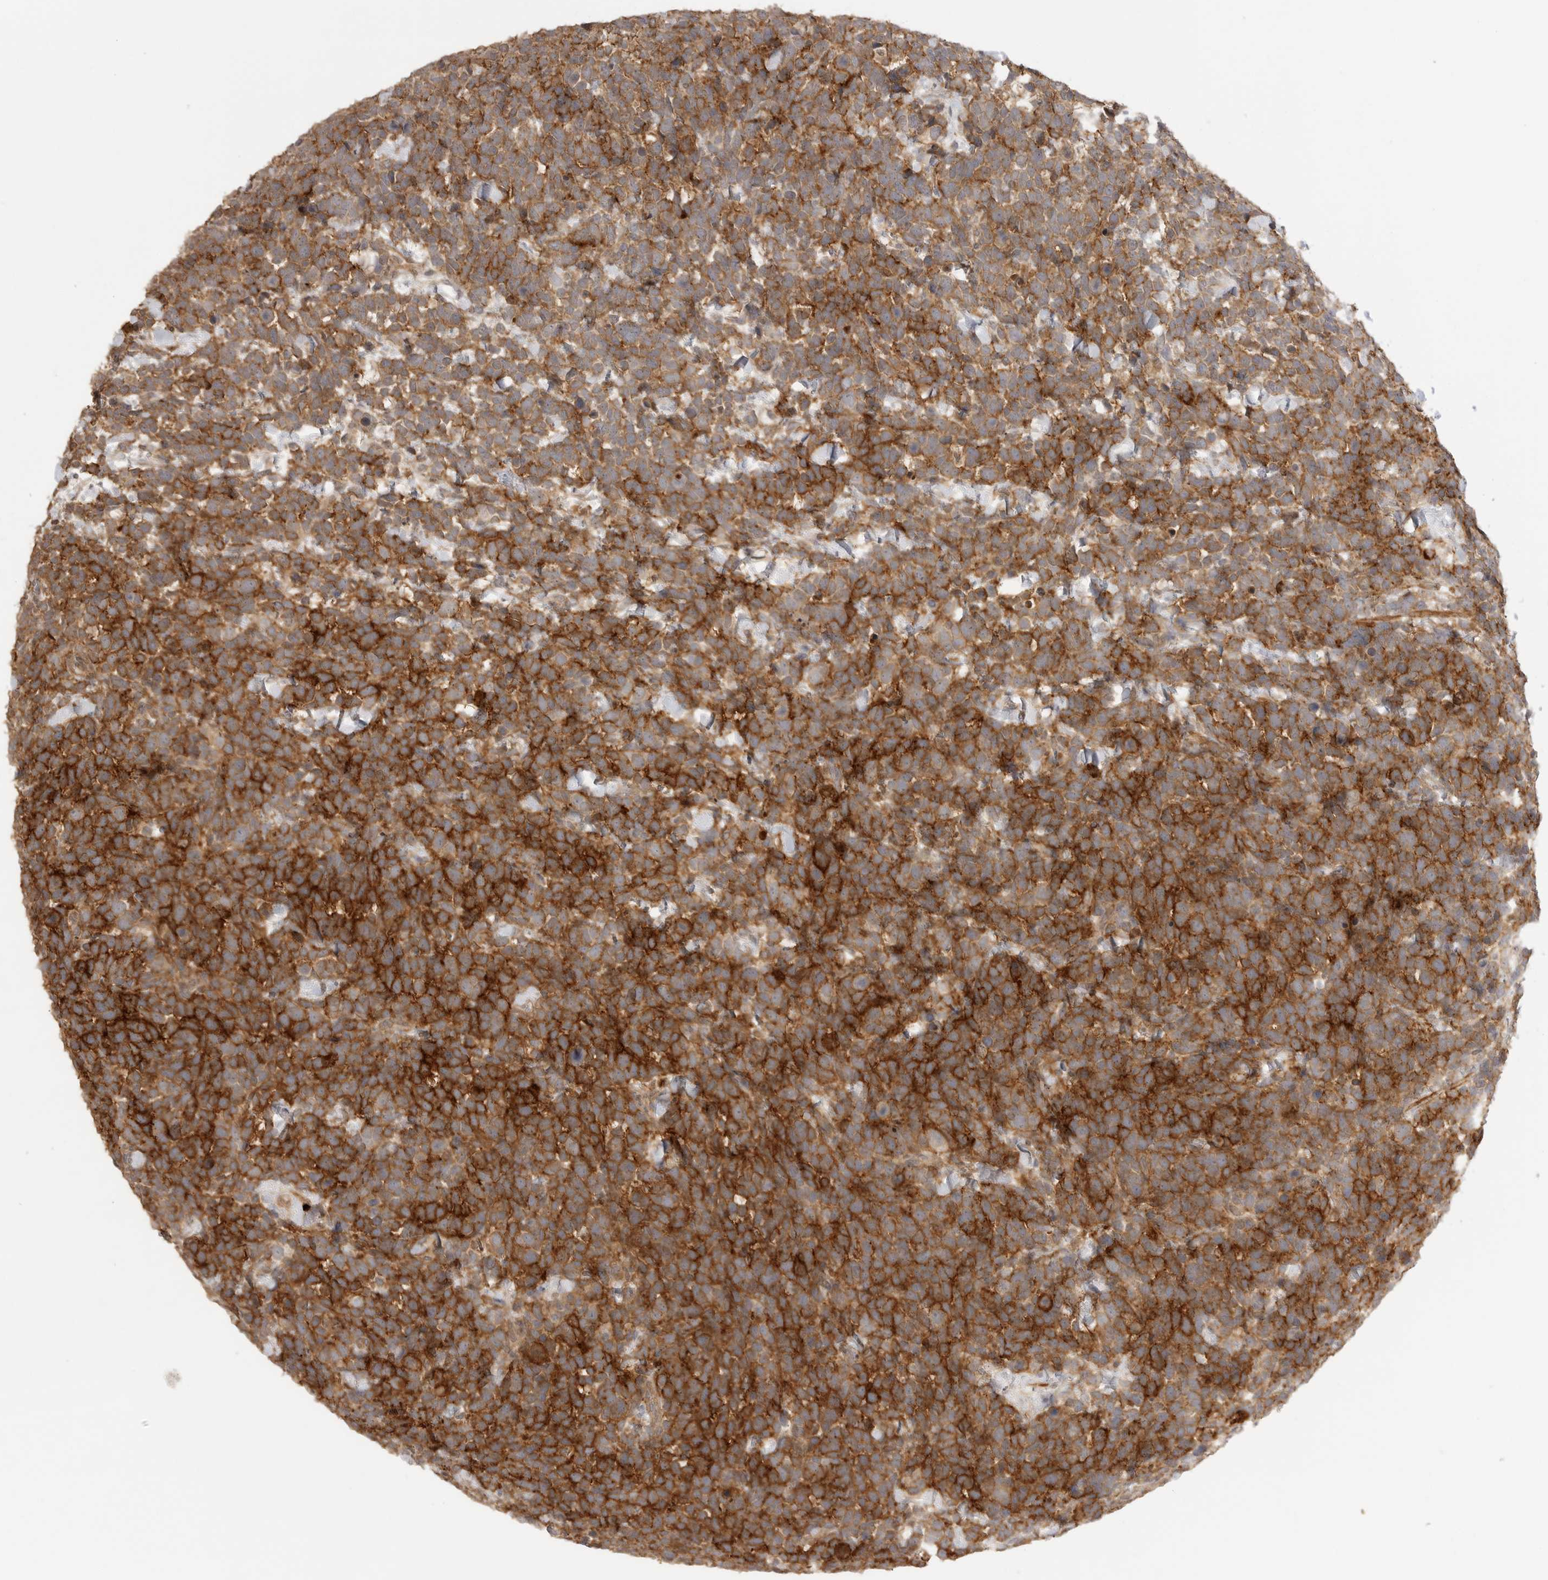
{"staining": {"intensity": "strong", "quantity": ">75%", "location": "cytoplasmic/membranous"}, "tissue": "urothelial cancer", "cell_type": "Tumor cells", "image_type": "cancer", "snomed": [{"axis": "morphology", "description": "Urothelial carcinoma, High grade"}, {"axis": "topography", "description": "Urinary bladder"}], "caption": "Immunohistochemical staining of high-grade urothelial carcinoma demonstrates strong cytoplasmic/membranous protein expression in about >75% of tumor cells.", "gene": "GPC2", "patient": {"sex": "female", "age": 82}}